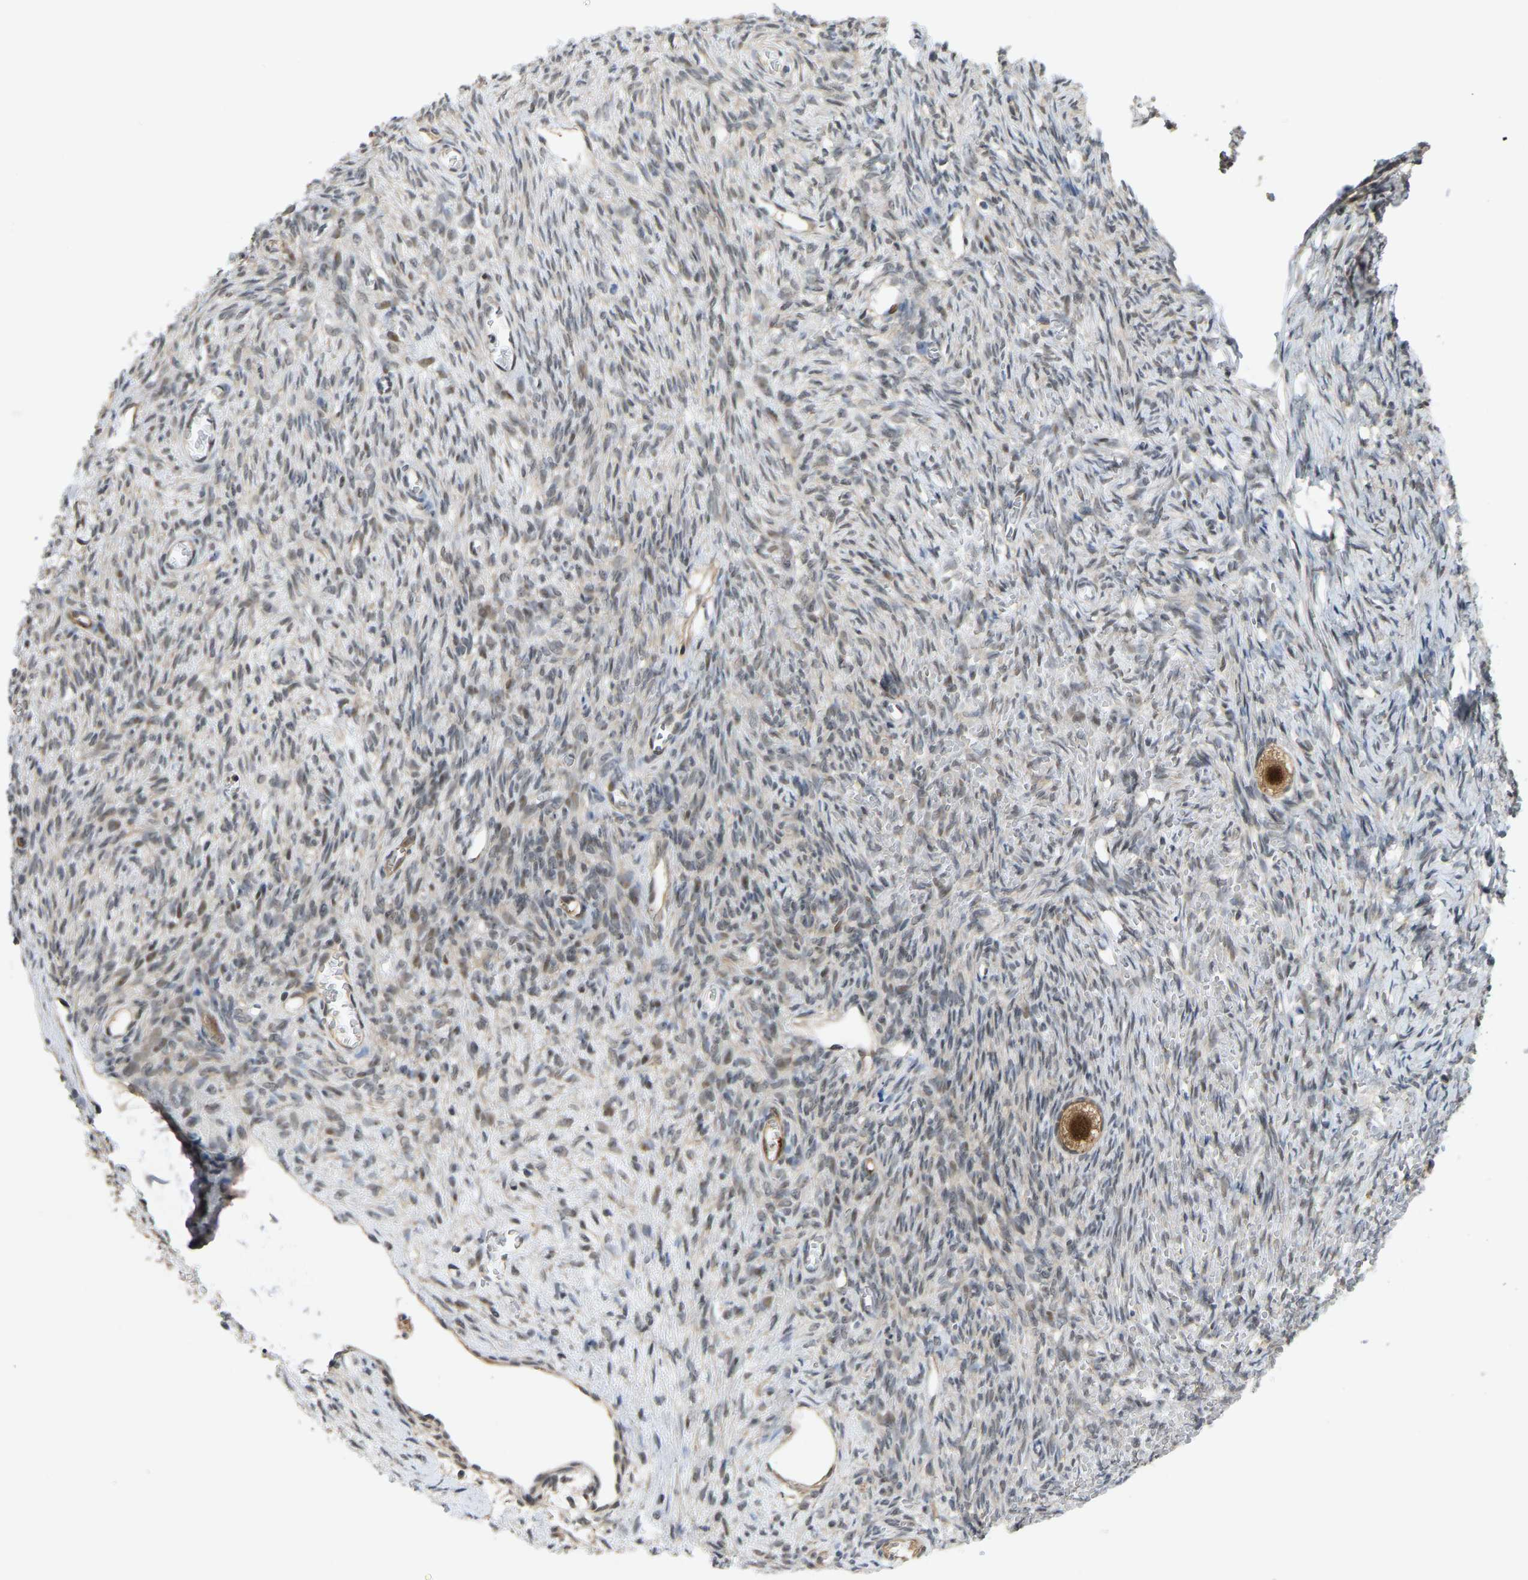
{"staining": {"intensity": "strong", "quantity": ">75%", "location": "cytoplasmic/membranous,nuclear"}, "tissue": "ovary", "cell_type": "Follicle cells", "image_type": "normal", "snomed": [{"axis": "morphology", "description": "Normal tissue, NOS"}, {"axis": "topography", "description": "Ovary"}], "caption": "Human ovary stained with a brown dye shows strong cytoplasmic/membranous,nuclear positive positivity in approximately >75% of follicle cells.", "gene": "CCT8", "patient": {"sex": "female", "age": 27}}